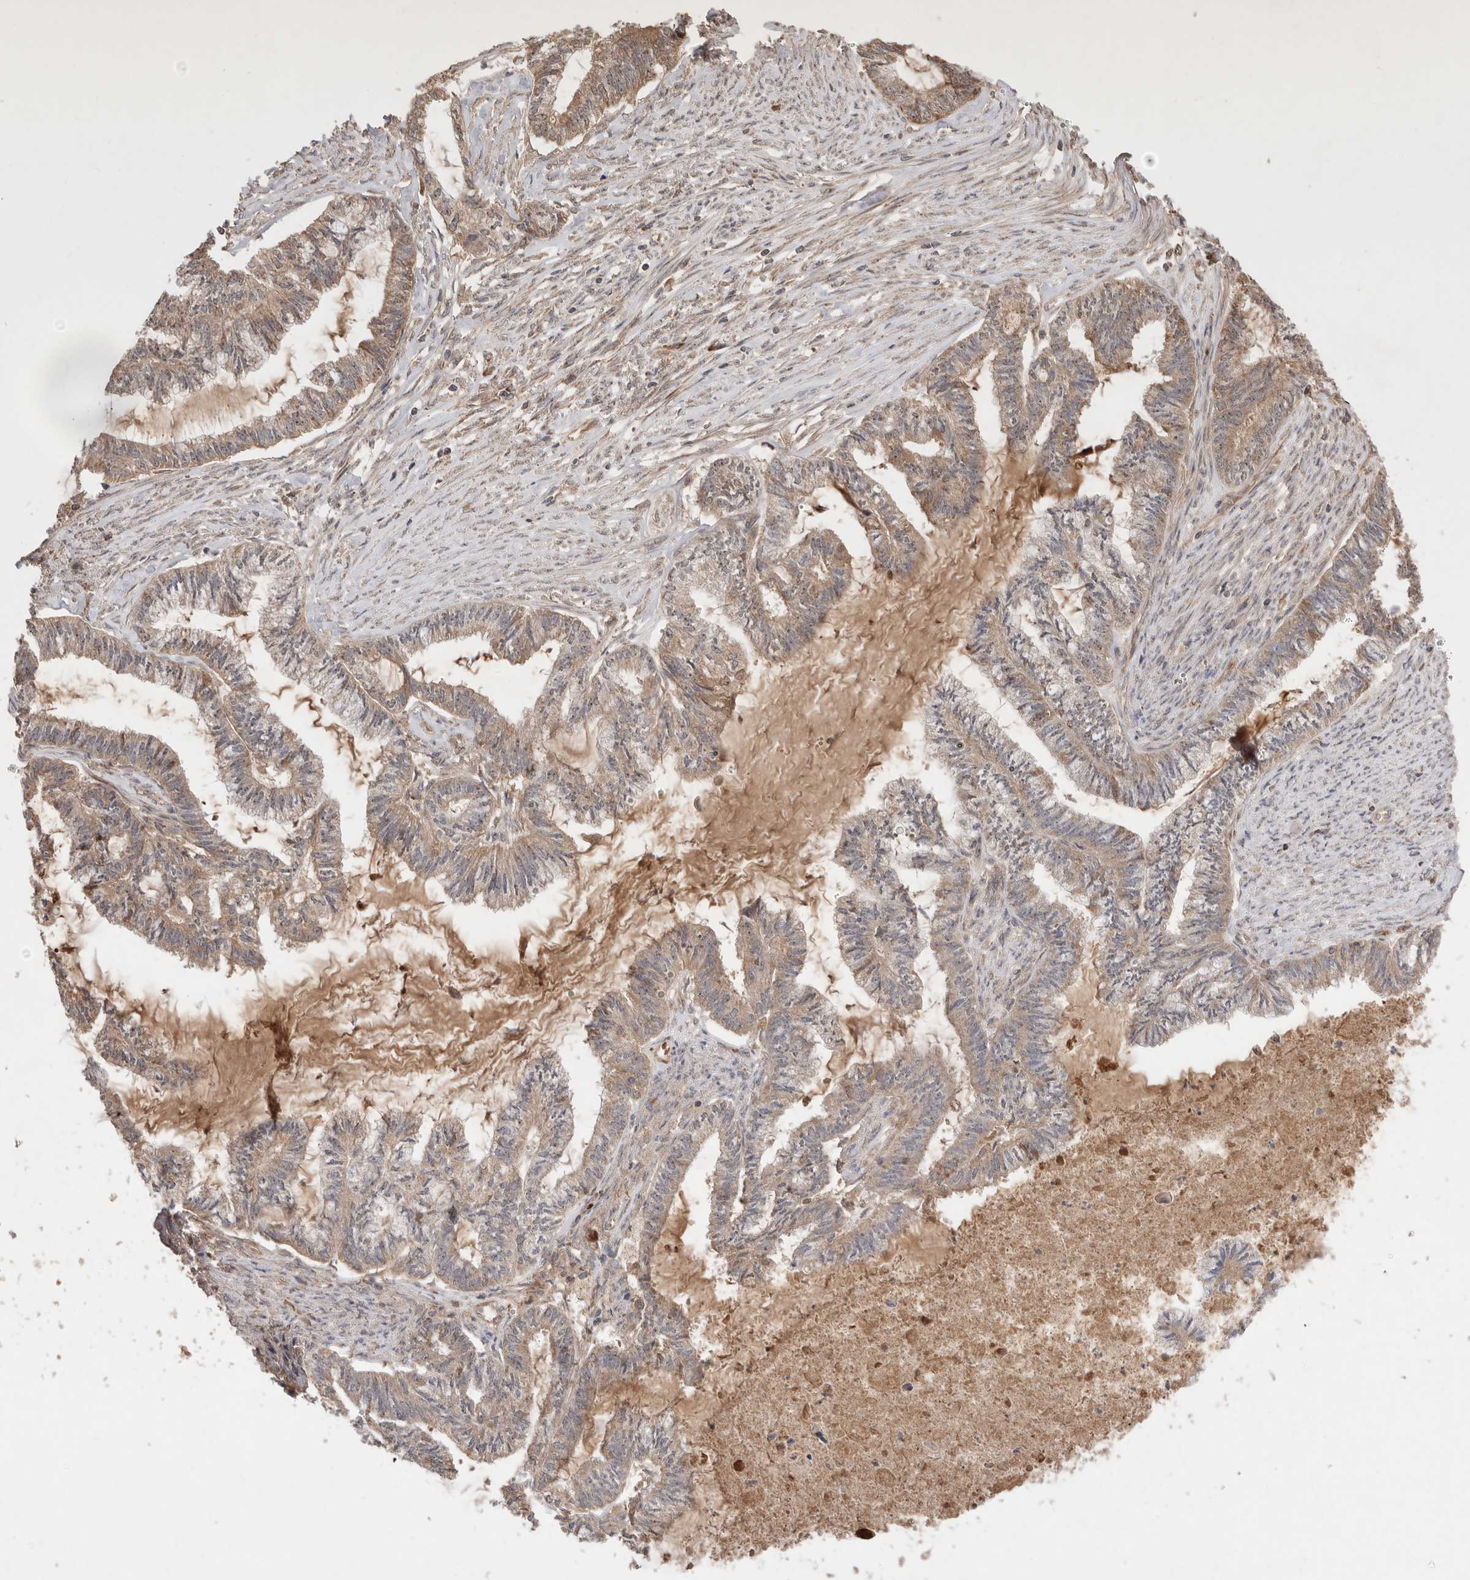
{"staining": {"intensity": "moderate", "quantity": "25%-75%", "location": "cytoplasmic/membranous"}, "tissue": "endometrial cancer", "cell_type": "Tumor cells", "image_type": "cancer", "snomed": [{"axis": "morphology", "description": "Adenocarcinoma, NOS"}, {"axis": "topography", "description": "Endometrium"}], "caption": "Adenocarcinoma (endometrial) tissue demonstrates moderate cytoplasmic/membranous positivity in about 25%-75% of tumor cells, visualized by immunohistochemistry.", "gene": "FAM221A", "patient": {"sex": "female", "age": 86}}